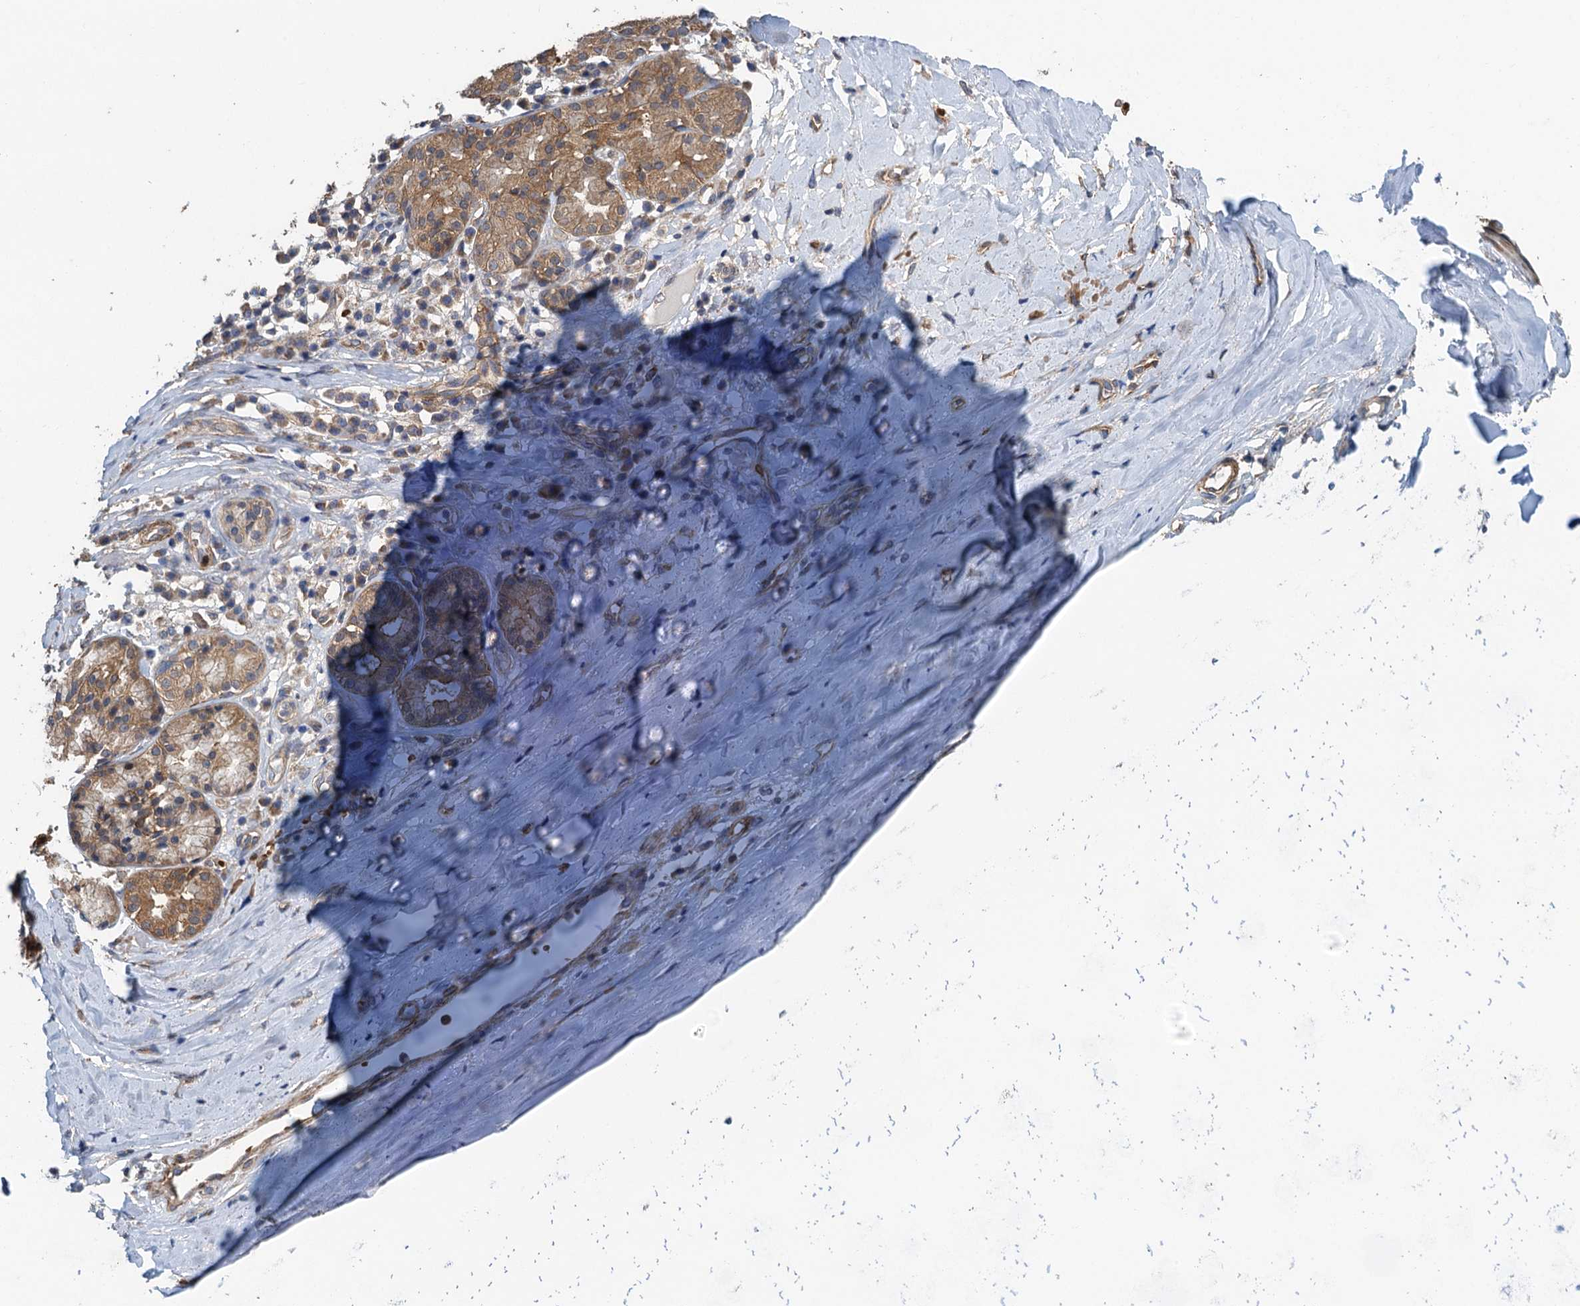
{"staining": {"intensity": "negative", "quantity": "none", "location": "none"}, "tissue": "soft tissue", "cell_type": "Chondrocytes", "image_type": "normal", "snomed": [{"axis": "morphology", "description": "Normal tissue, NOS"}, {"axis": "morphology", "description": "Basal cell carcinoma"}, {"axis": "topography", "description": "Cartilage tissue"}, {"axis": "topography", "description": "Nasopharynx"}, {"axis": "topography", "description": "Oral tissue"}], "caption": "DAB immunohistochemical staining of benign human soft tissue reveals no significant positivity in chondrocytes. (IHC, brightfield microscopy, high magnification).", "gene": "RSAD2", "patient": {"sex": "female", "age": 77}}